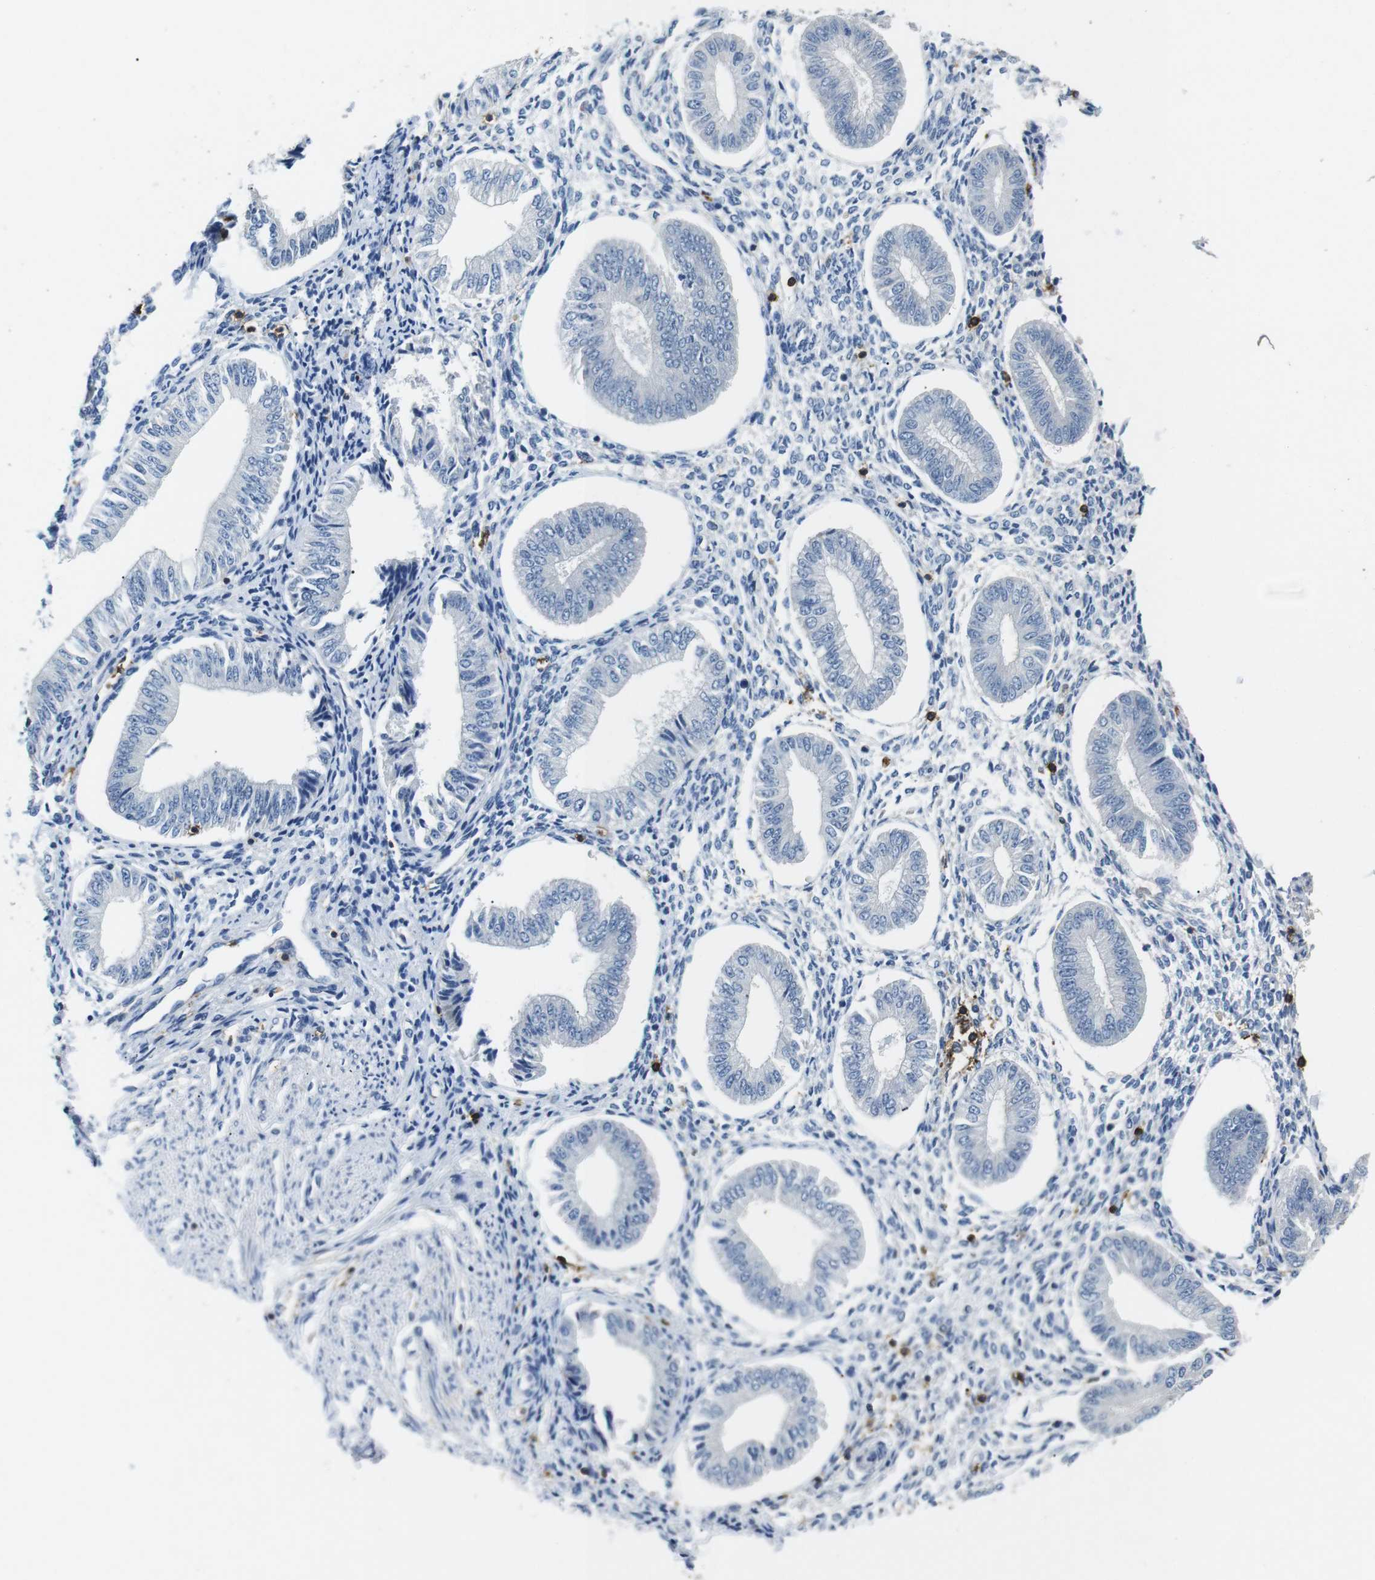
{"staining": {"intensity": "negative", "quantity": "none", "location": "none"}, "tissue": "endometrium", "cell_type": "Cells in endometrial stroma", "image_type": "normal", "snomed": [{"axis": "morphology", "description": "Normal tissue, NOS"}, {"axis": "topography", "description": "Endometrium"}], "caption": "Histopathology image shows no significant protein expression in cells in endometrial stroma of unremarkable endometrium. (DAB (3,3'-diaminobenzidine) immunohistochemistry with hematoxylin counter stain).", "gene": "CD6", "patient": {"sex": "female", "age": 50}}